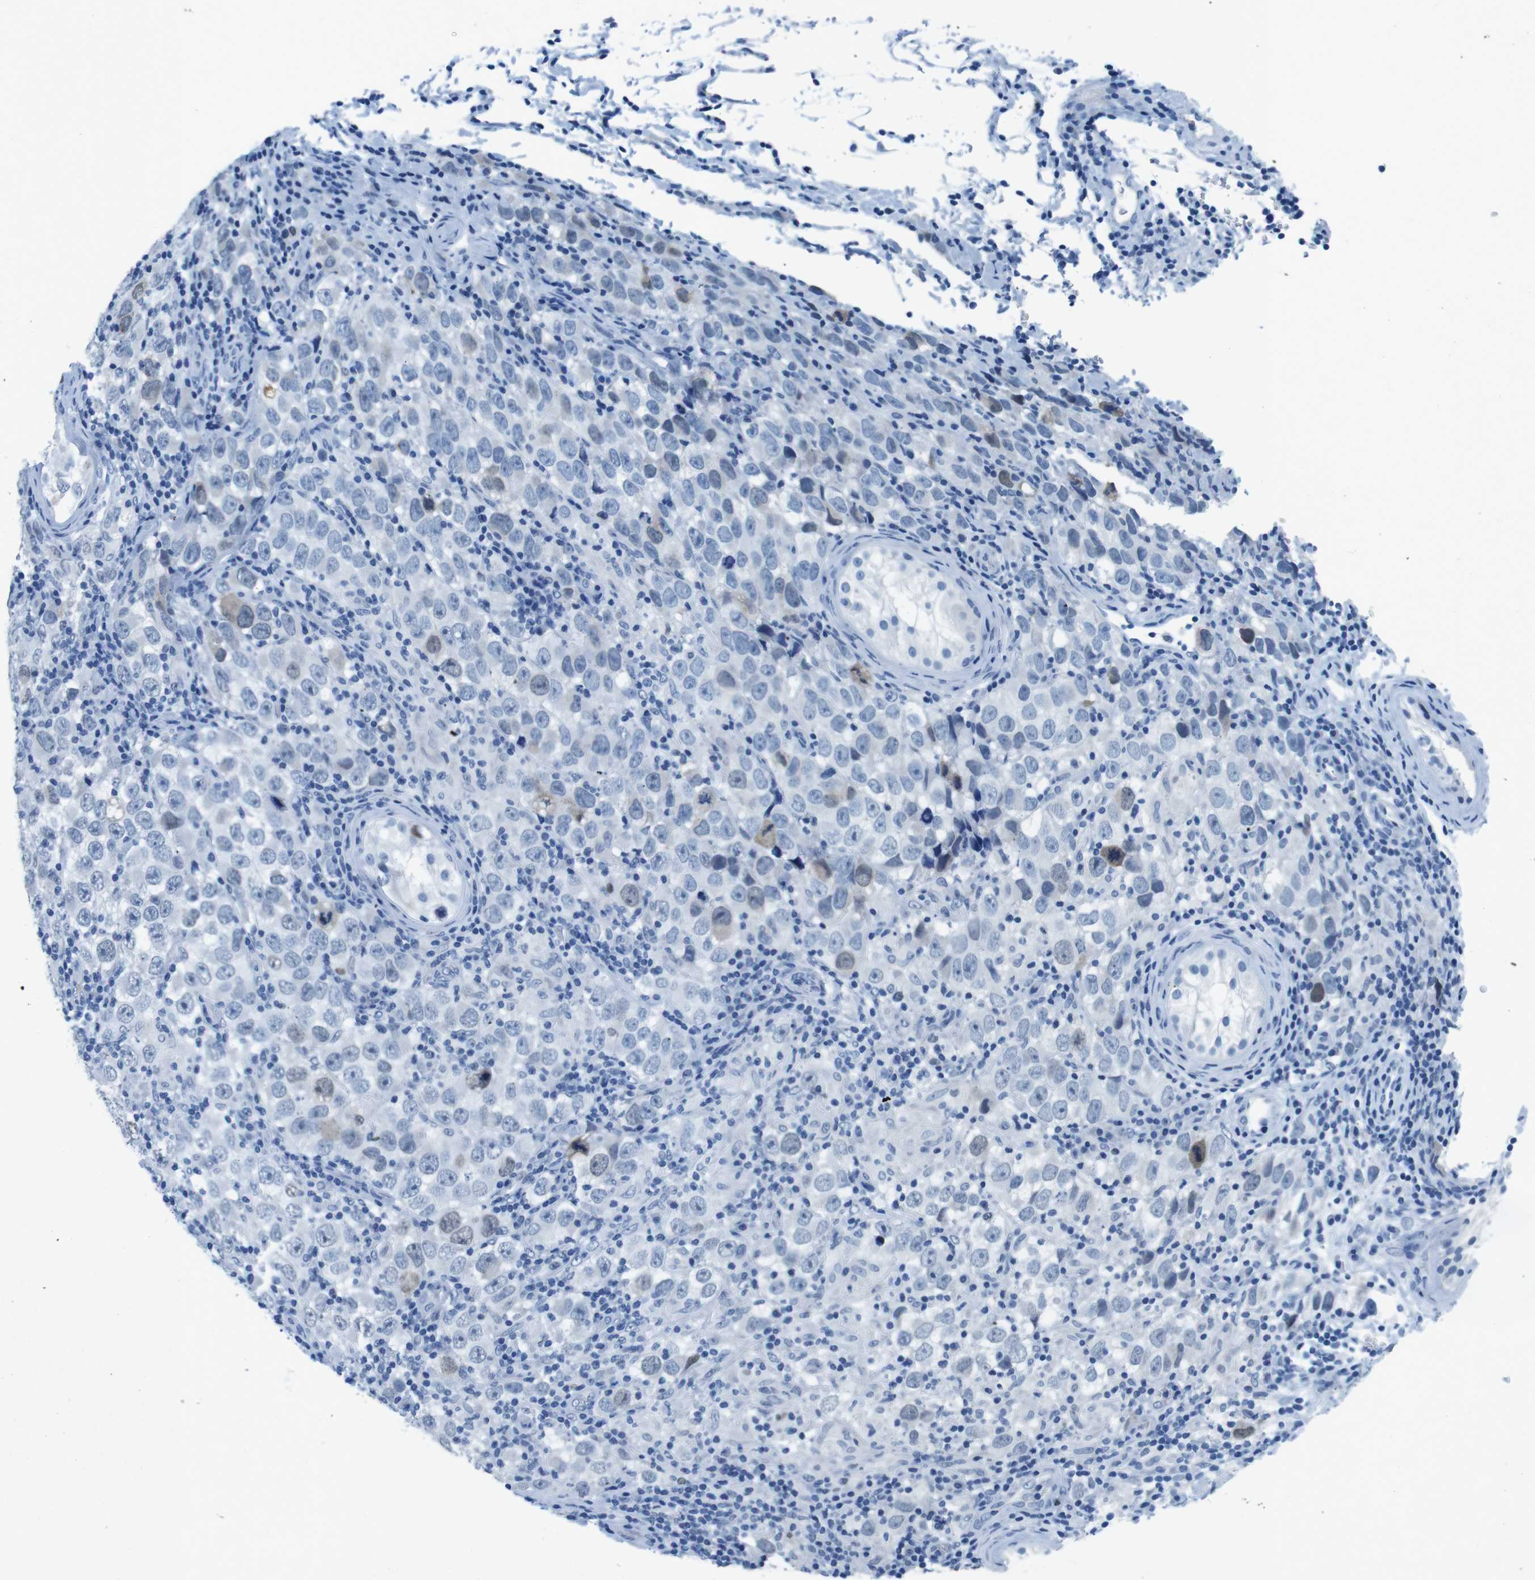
{"staining": {"intensity": "weak", "quantity": "<25%", "location": "nuclear"}, "tissue": "testis cancer", "cell_type": "Tumor cells", "image_type": "cancer", "snomed": [{"axis": "morphology", "description": "Carcinoma, Embryonal, NOS"}, {"axis": "topography", "description": "Testis"}], "caption": "There is no significant expression in tumor cells of testis cancer.", "gene": "CTAG1B", "patient": {"sex": "male", "age": 21}}